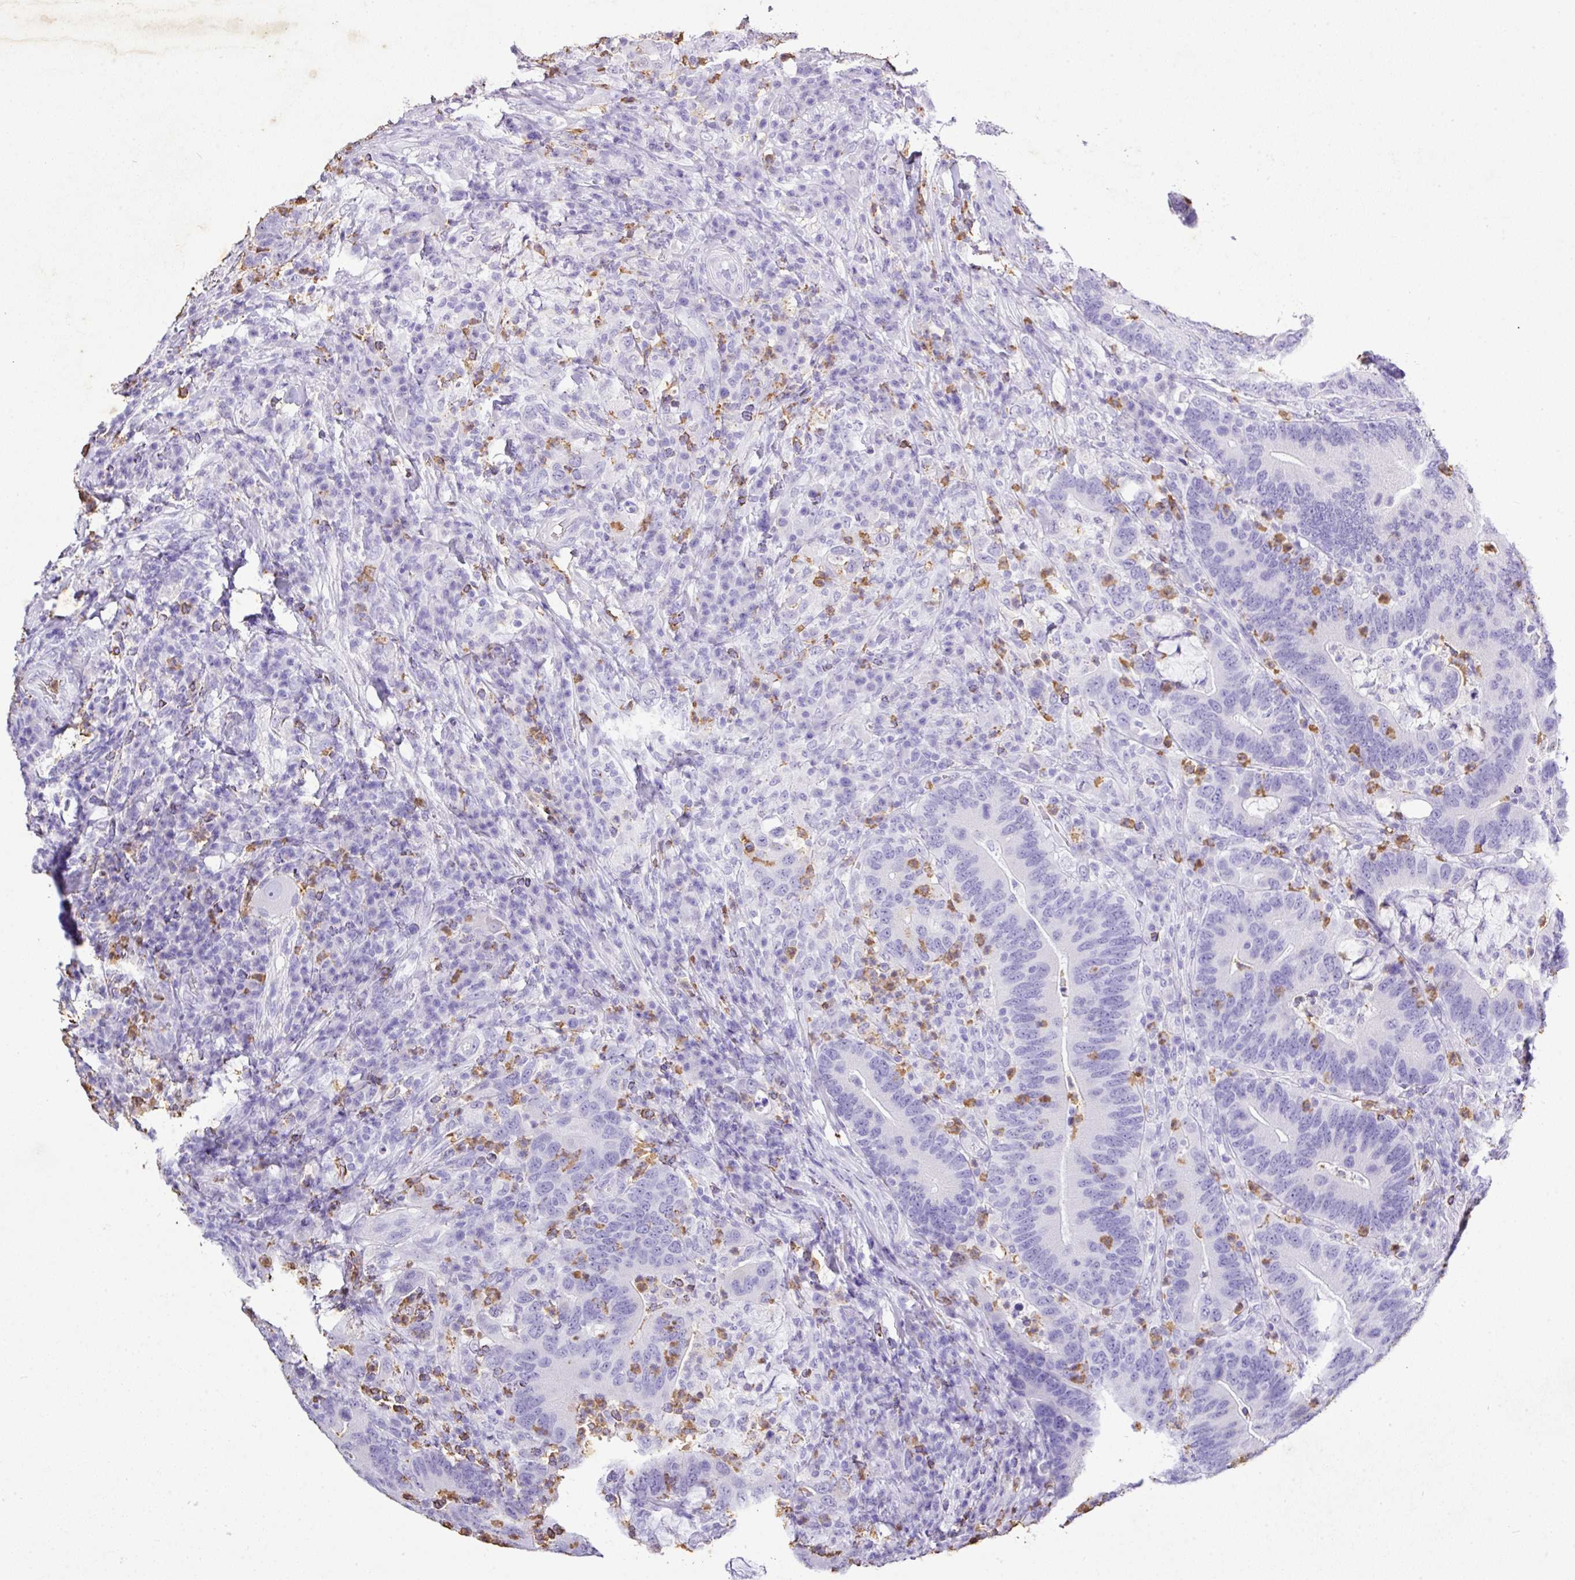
{"staining": {"intensity": "negative", "quantity": "none", "location": "none"}, "tissue": "colorectal cancer", "cell_type": "Tumor cells", "image_type": "cancer", "snomed": [{"axis": "morphology", "description": "Adenocarcinoma, NOS"}, {"axis": "topography", "description": "Colon"}], "caption": "Immunohistochemical staining of human colorectal adenocarcinoma exhibits no significant positivity in tumor cells.", "gene": "KCNJ11", "patient": {"sex": "female", "age": 66}}